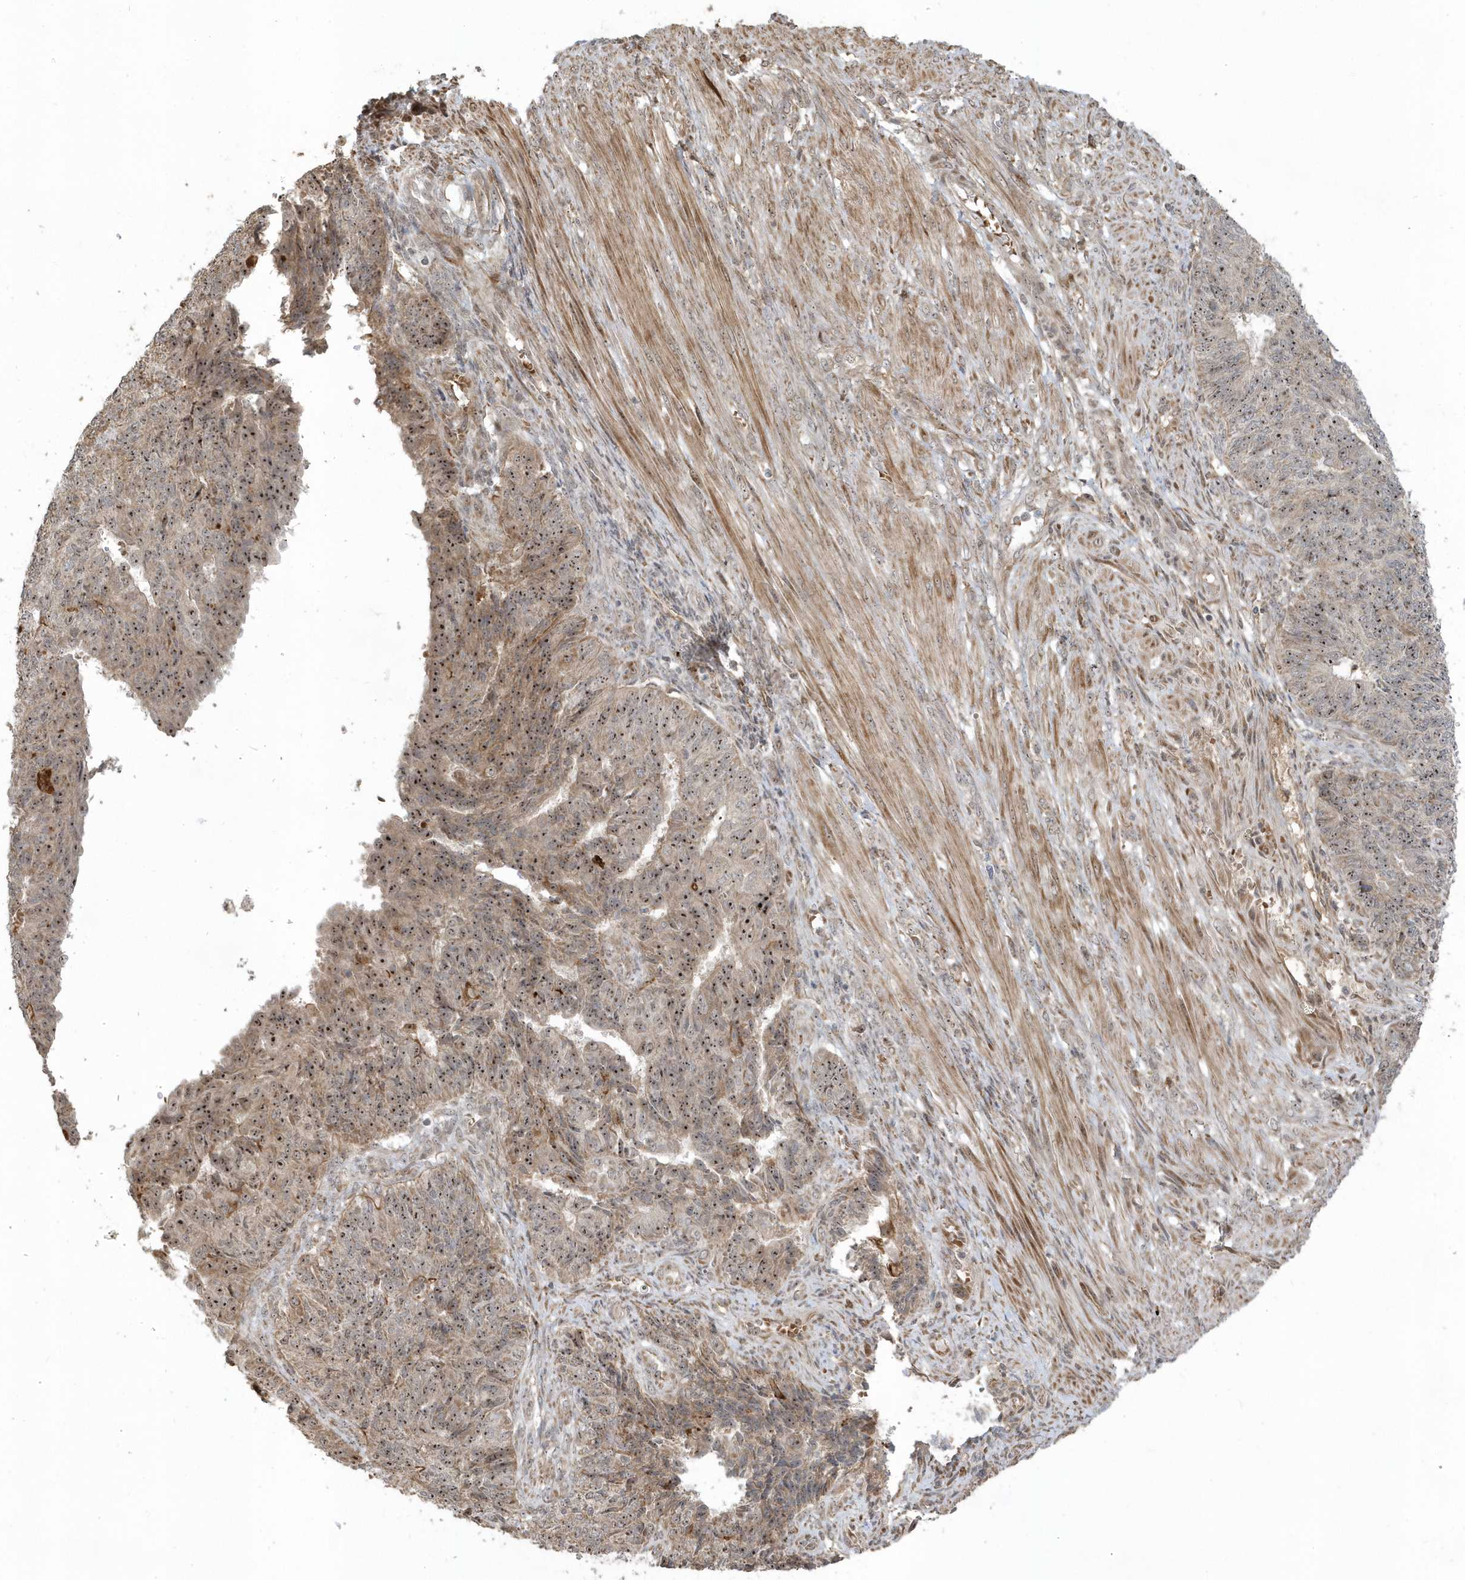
{"staining": {"intensity": "moderate", "quantity": ">75%", "location": "cytoplasmic/membranous,nuclear"}, "tissue": "endometrial cancer", "cell_type": "Tumor cells", "image_type": "cancer", "snomed": [{"axis": "morphology", "description": "Adenocarcinoma, NOS"}, {"axis": "topography", "description": "Endometrium"}], "caption": "High-magnification brightfield microscopy of endometrial cancer (adenocarcinoma) stained with DAB (brown) and counterstained with hematoxylin (blue). tumor cells exhibit moderate cytoplasmic/membranous and nuclear staining is seen in about>75% of cells.", "gene": "ECM2", "patient": {"sex": "female", "age": 32}}